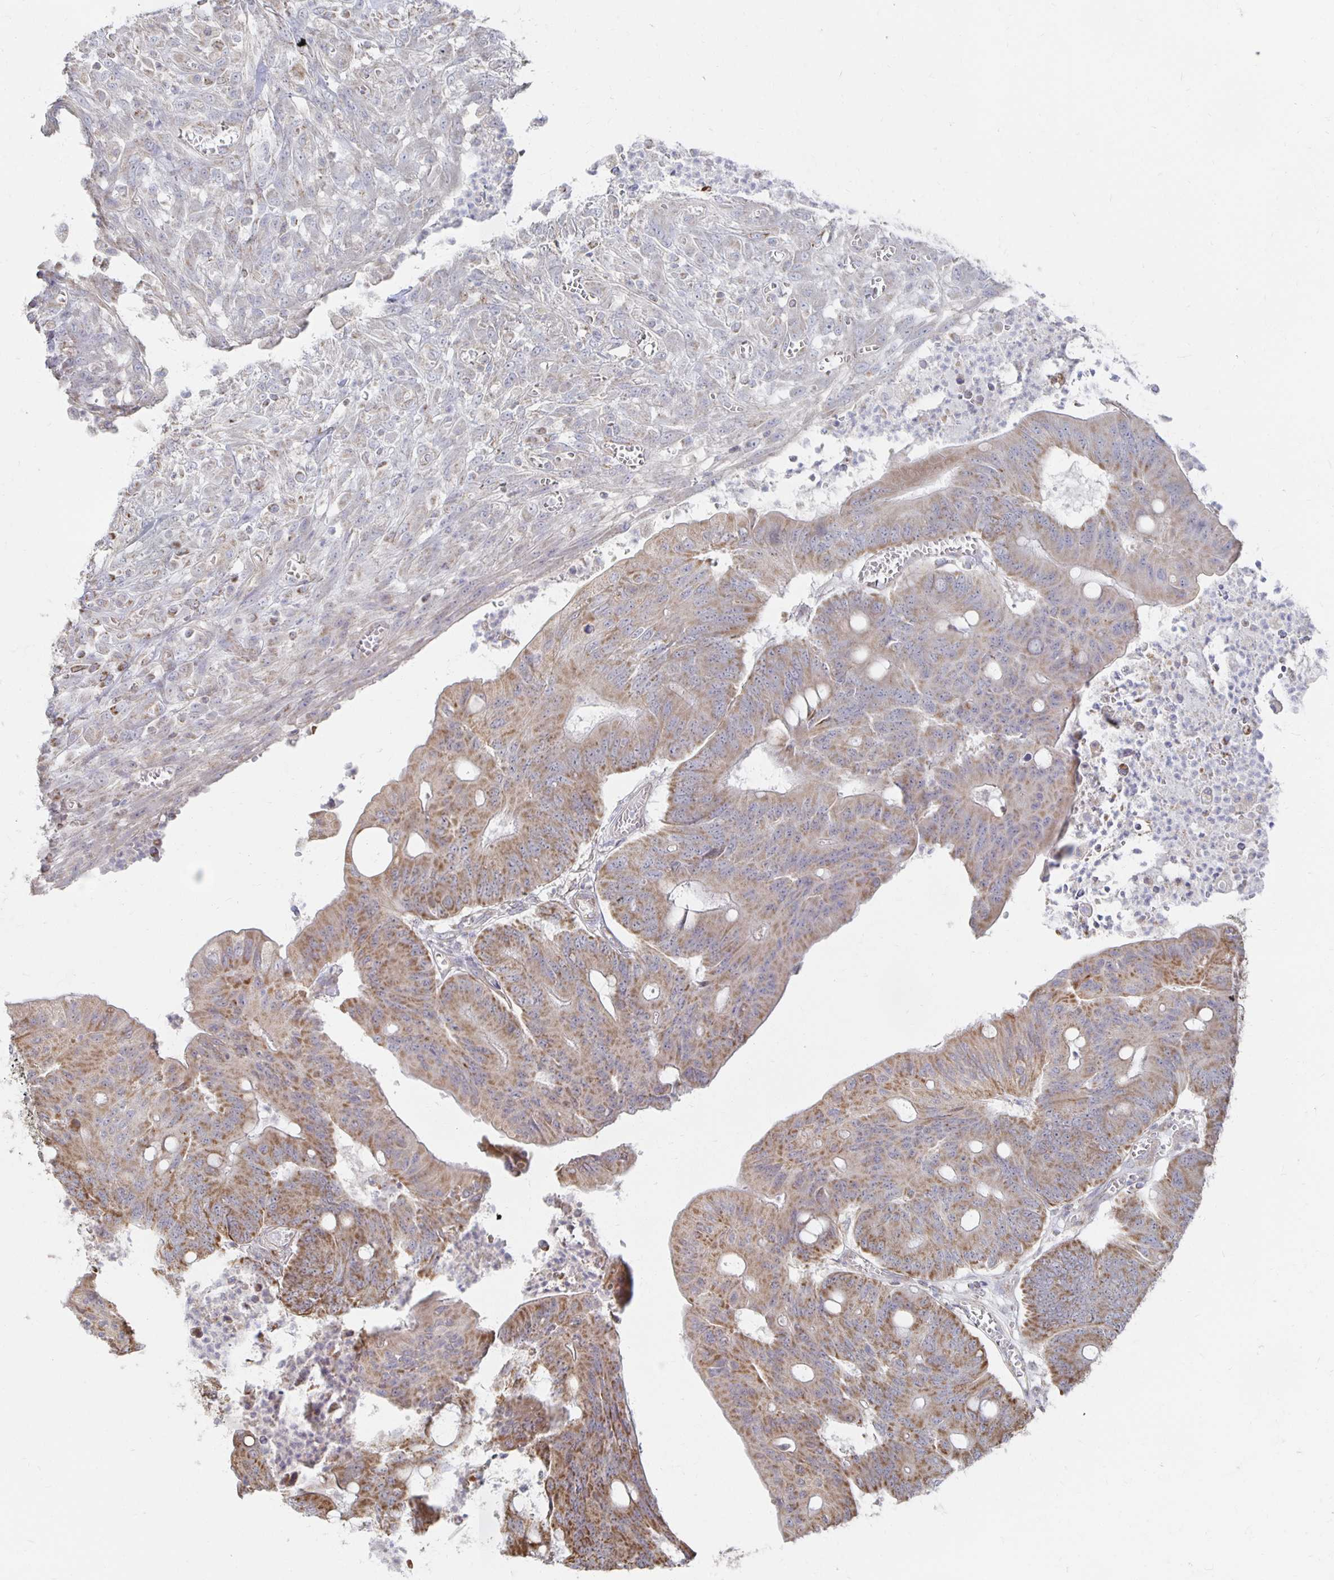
{"staining": {"intensity": "moderate", "quantity": ">75%", "location": "cytoplasmic/membranous"}, "tissue": "colorectal cancer", "cell_type": "Tumor cells", "image_type": "cancer", "snomed": [{"axis": "morphology", "description": "Adenocarcinoma, NOS"}, {"axis": "topography", "description": "Colon"}], "caption": "Moderate cytoplasmic/membranous protein staining is seen in approximately >75% of tumor cells in colorectal cancer. The protein is shown in brown color, while the nuclei are stained blue.", "gene": "NKX2-8", "patient": {"sex": "male", "age": 65}}